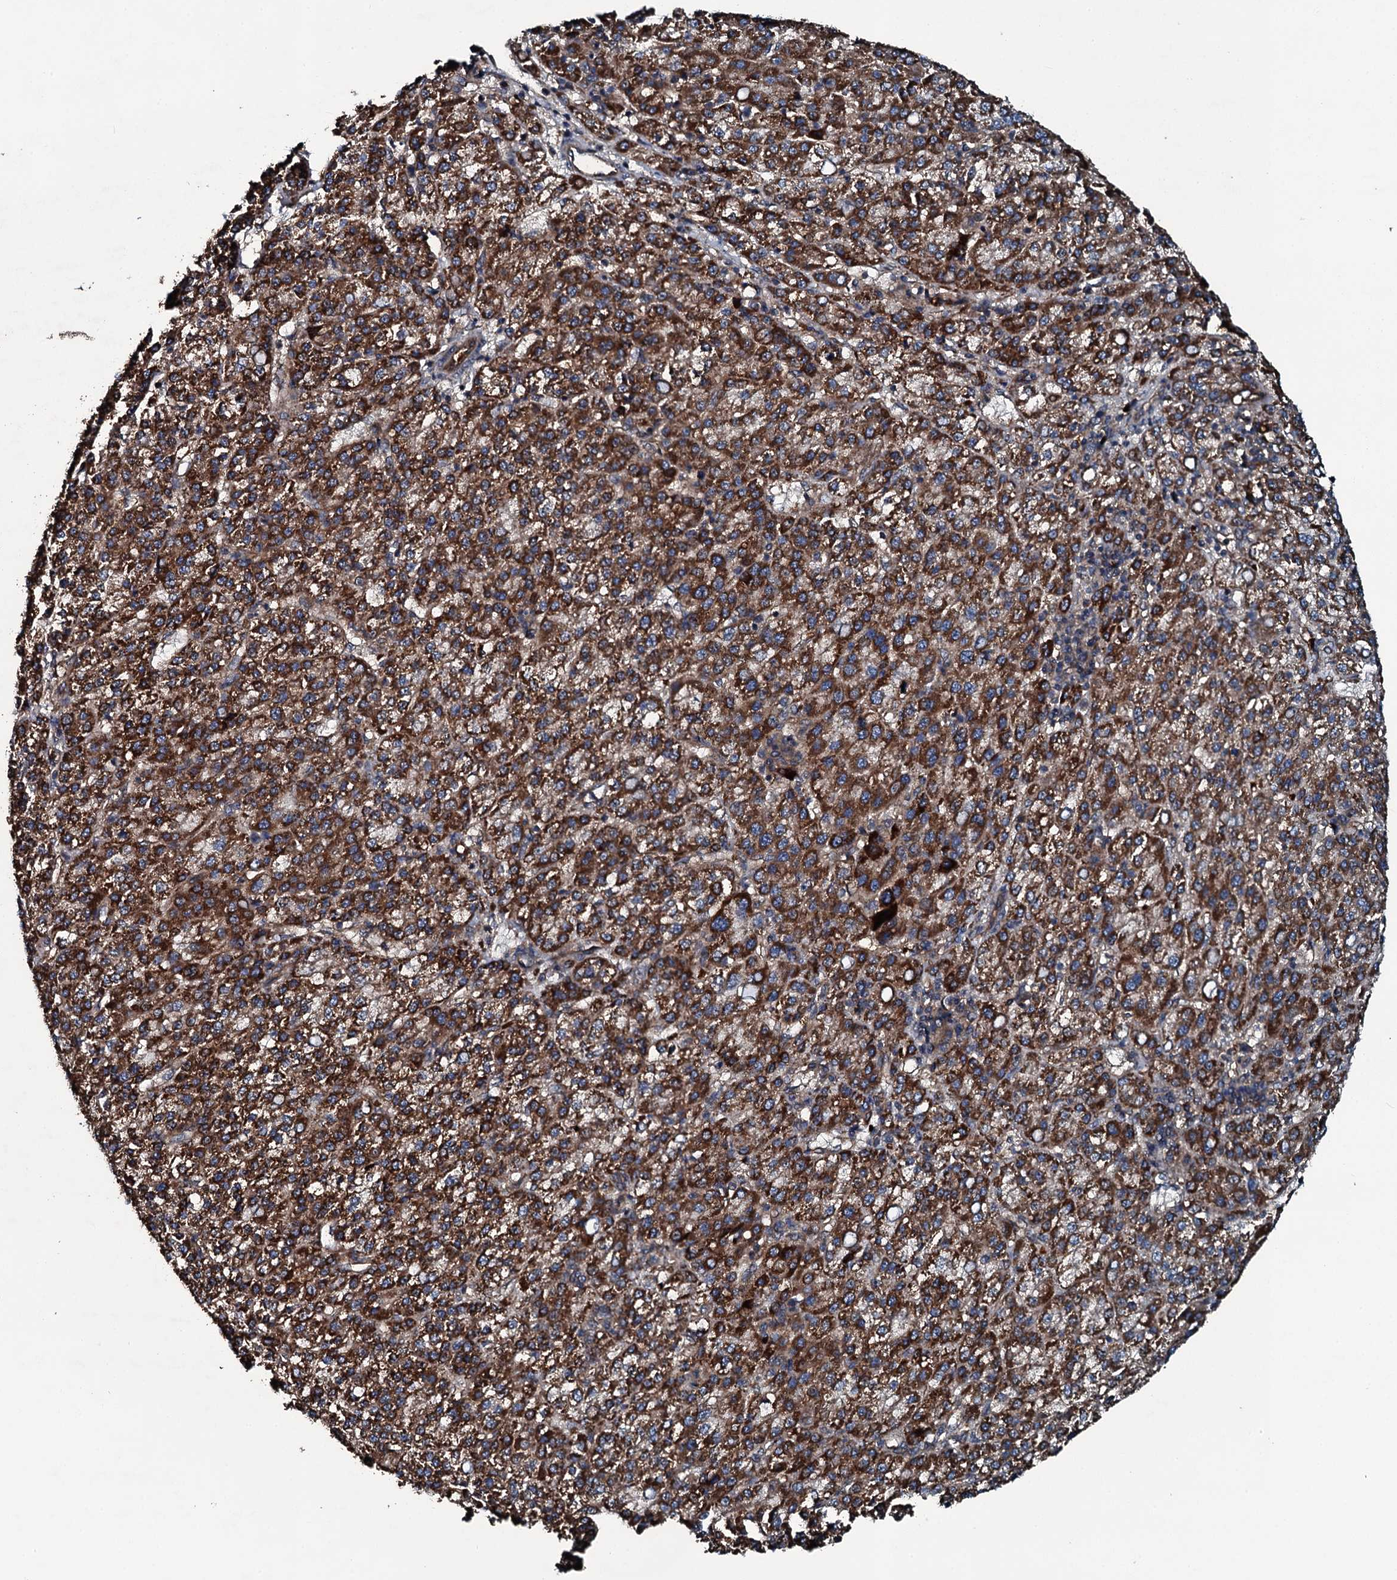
{"staining": {"intensity": "strong", "quantity": ">75%", "location": "cytoplasmic/membranous"}, "tissue": "liver cancer", "cell_type": "Tumor cells", "image_type": "cancer", "snomed": [{"axis": "morphology", "description": "Carcinoma, Hepatocellular, NOS"}, {"axis": "topography", "description": "Liver"}], "caption": "Immunohistochemical staining of human liver hepatocellular carcinoma demonstrates high levels of strong cytoplasmic/membranous protein expression in about >75% of tumor cells. The protein is shown in brown color, while the nuclei are stained blue.", "gene": "TRIM7", "patient": {"sex": "female", "age": 58}}